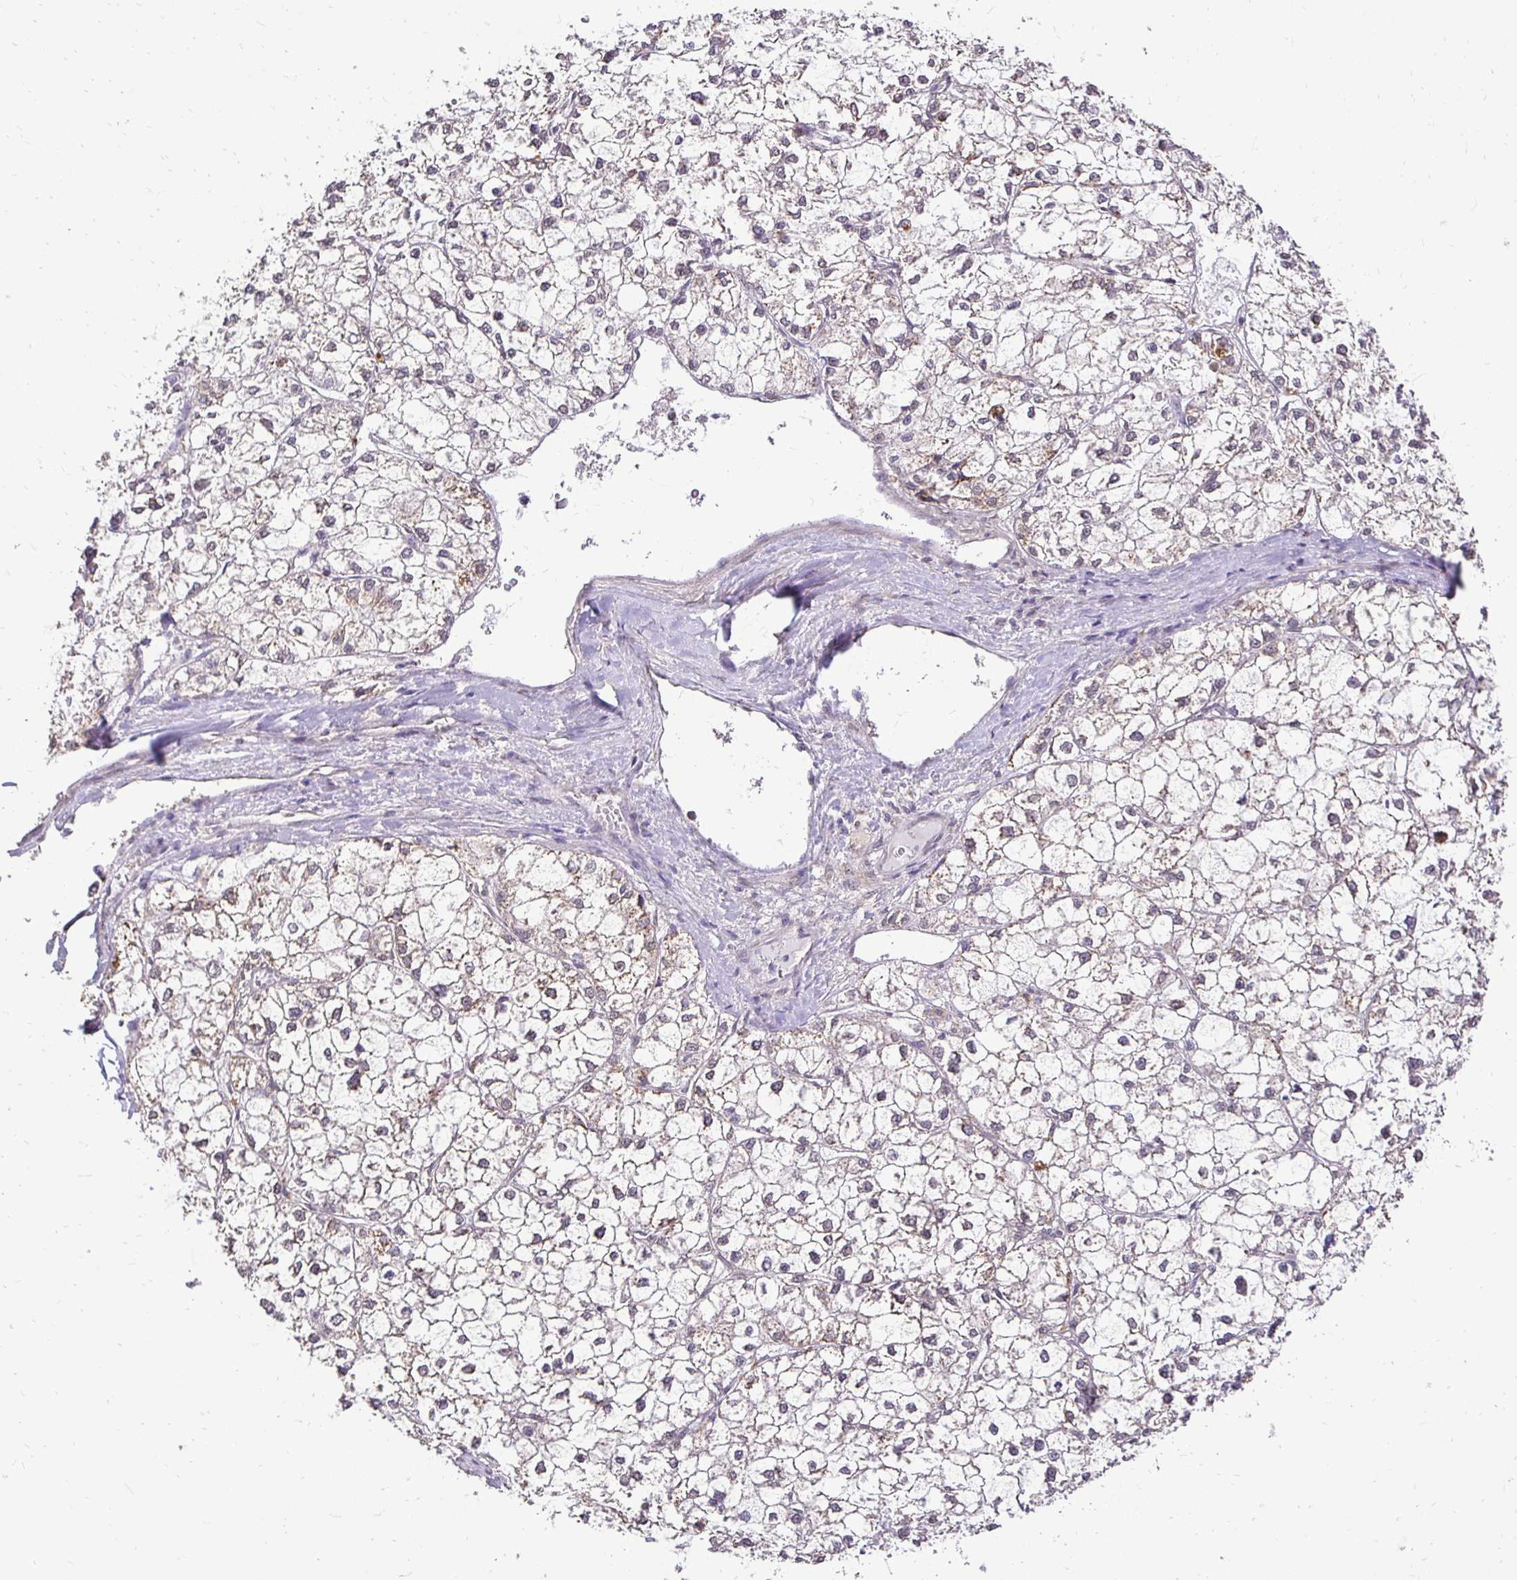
{"staining": {"intensity": "negative", "quantity": "none", "location": "none"}, "tissue": "liver cancer", "cell_type": "Tumor cells", "image_type": "cancer", "snomed": [{"axis": "morphology", "description": "Carcinoma, Hepatocellular, NOS"}, {"axis": "topography", "description": "Liver"}], "caption": "Hepatocellular carcinoma (liver) was stained to show a protein in brown. There is no significant expression in tumor cells.", "gene": "RHEBL1", "patient": {"sex": "female", "age": 43}}